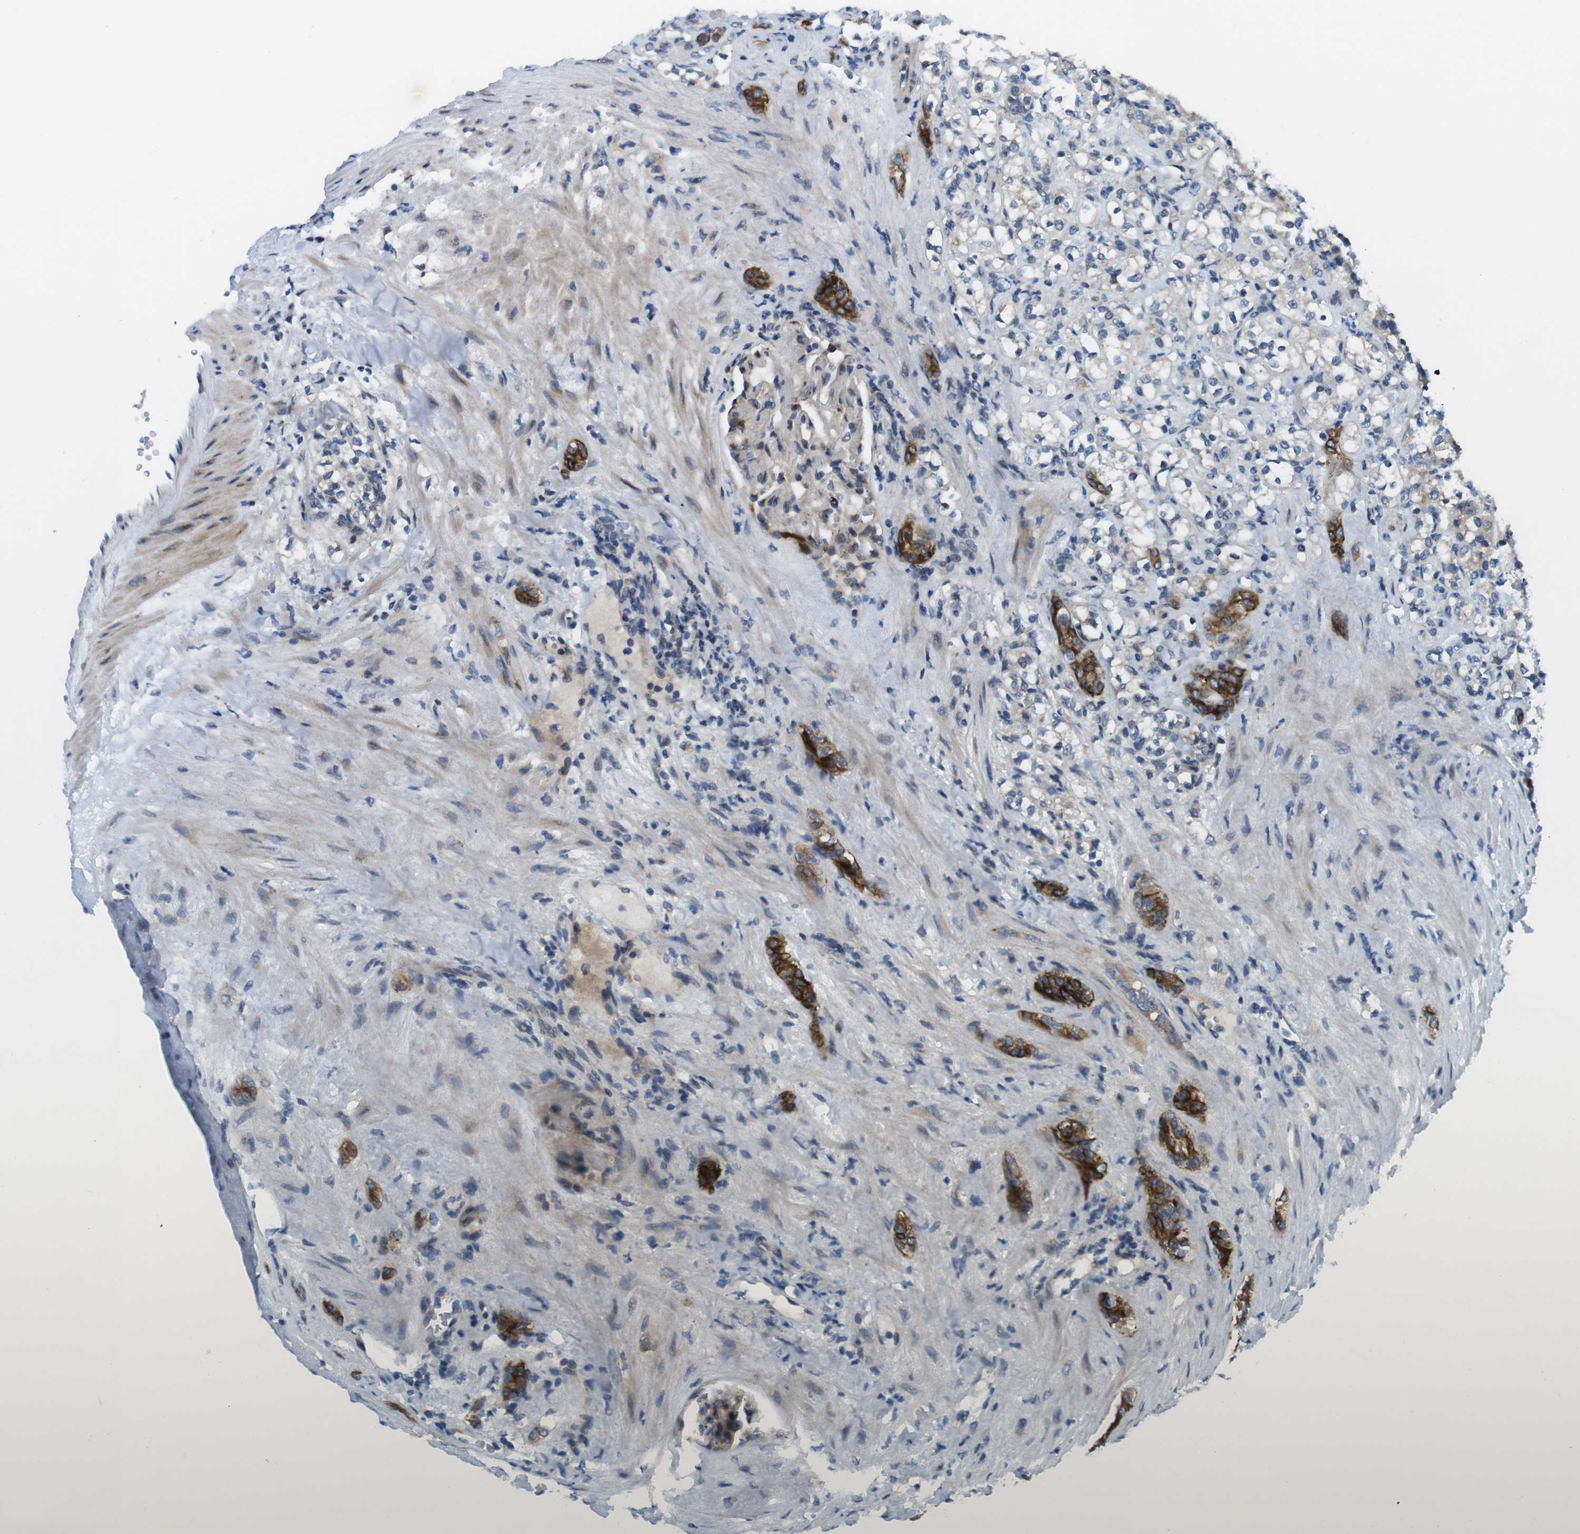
{"staining": {"intensity": "strong", "quantity": "<25%", "location": "cytoplasmic/membranous"}, "tissue": "renal cancer", "cell_type": "Tumor cells", "image_type": "cancer", "snomed": [{"axis": "morphology", "description": "Adenocarcinoma, NOS"}, {"axis": "topography", "description": "Kidney"}], "caption": "A brown stain labels strong cytoplasmic/membranous positivity of a protein in human renal cancer (adenocarcinoma) tumor cells.", "gene": "ZDHHC3", "patient": {"sex": "male", "age": 61}}